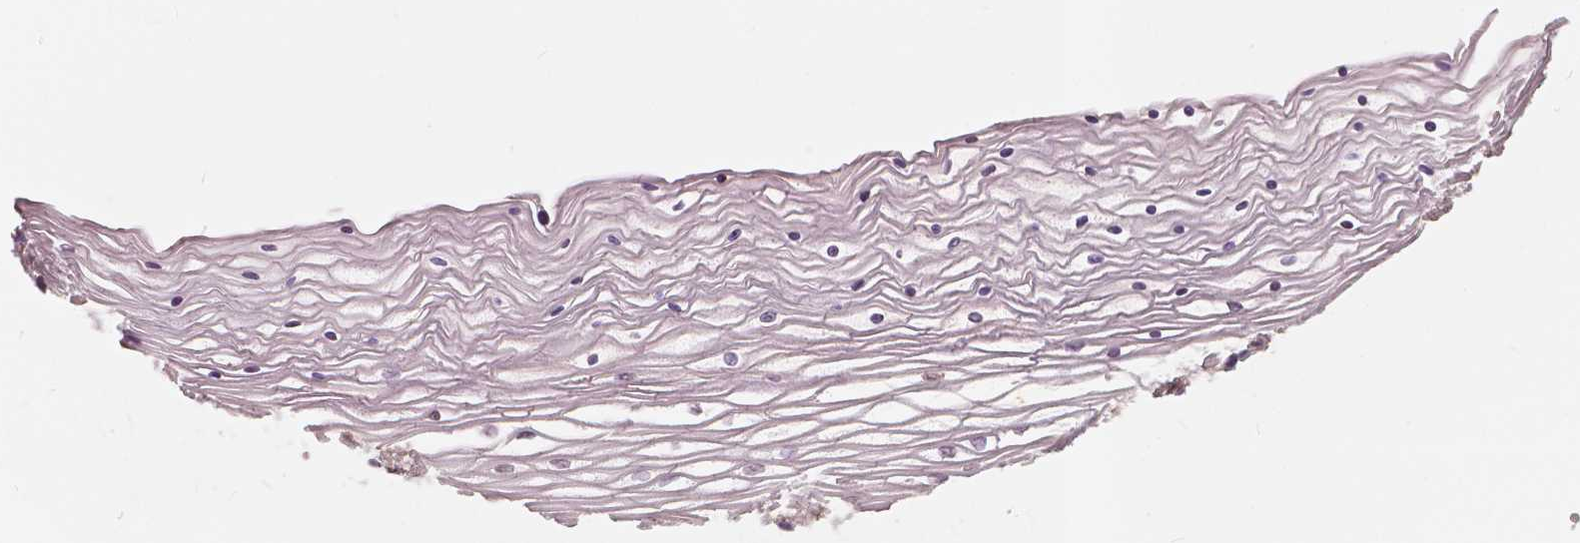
{"staining": {"intensity": "negative", "quantity": "none", "location": "none"}, "tissue": "vagina", "cell_type": "Squamous epithelial cells", "image_type": "normal", "snomed": [{"axis": "morphology", "description": "Normal tissue, NOS"}, {"axis": "topography", "description": "Vagina"}], "caption": "Human vagina stained for a protein using immunohistochemistry reveals no staining in squamous epithelial cells.", "gene": "SAT2", "patient": {"sex": "female", "age": 45}}